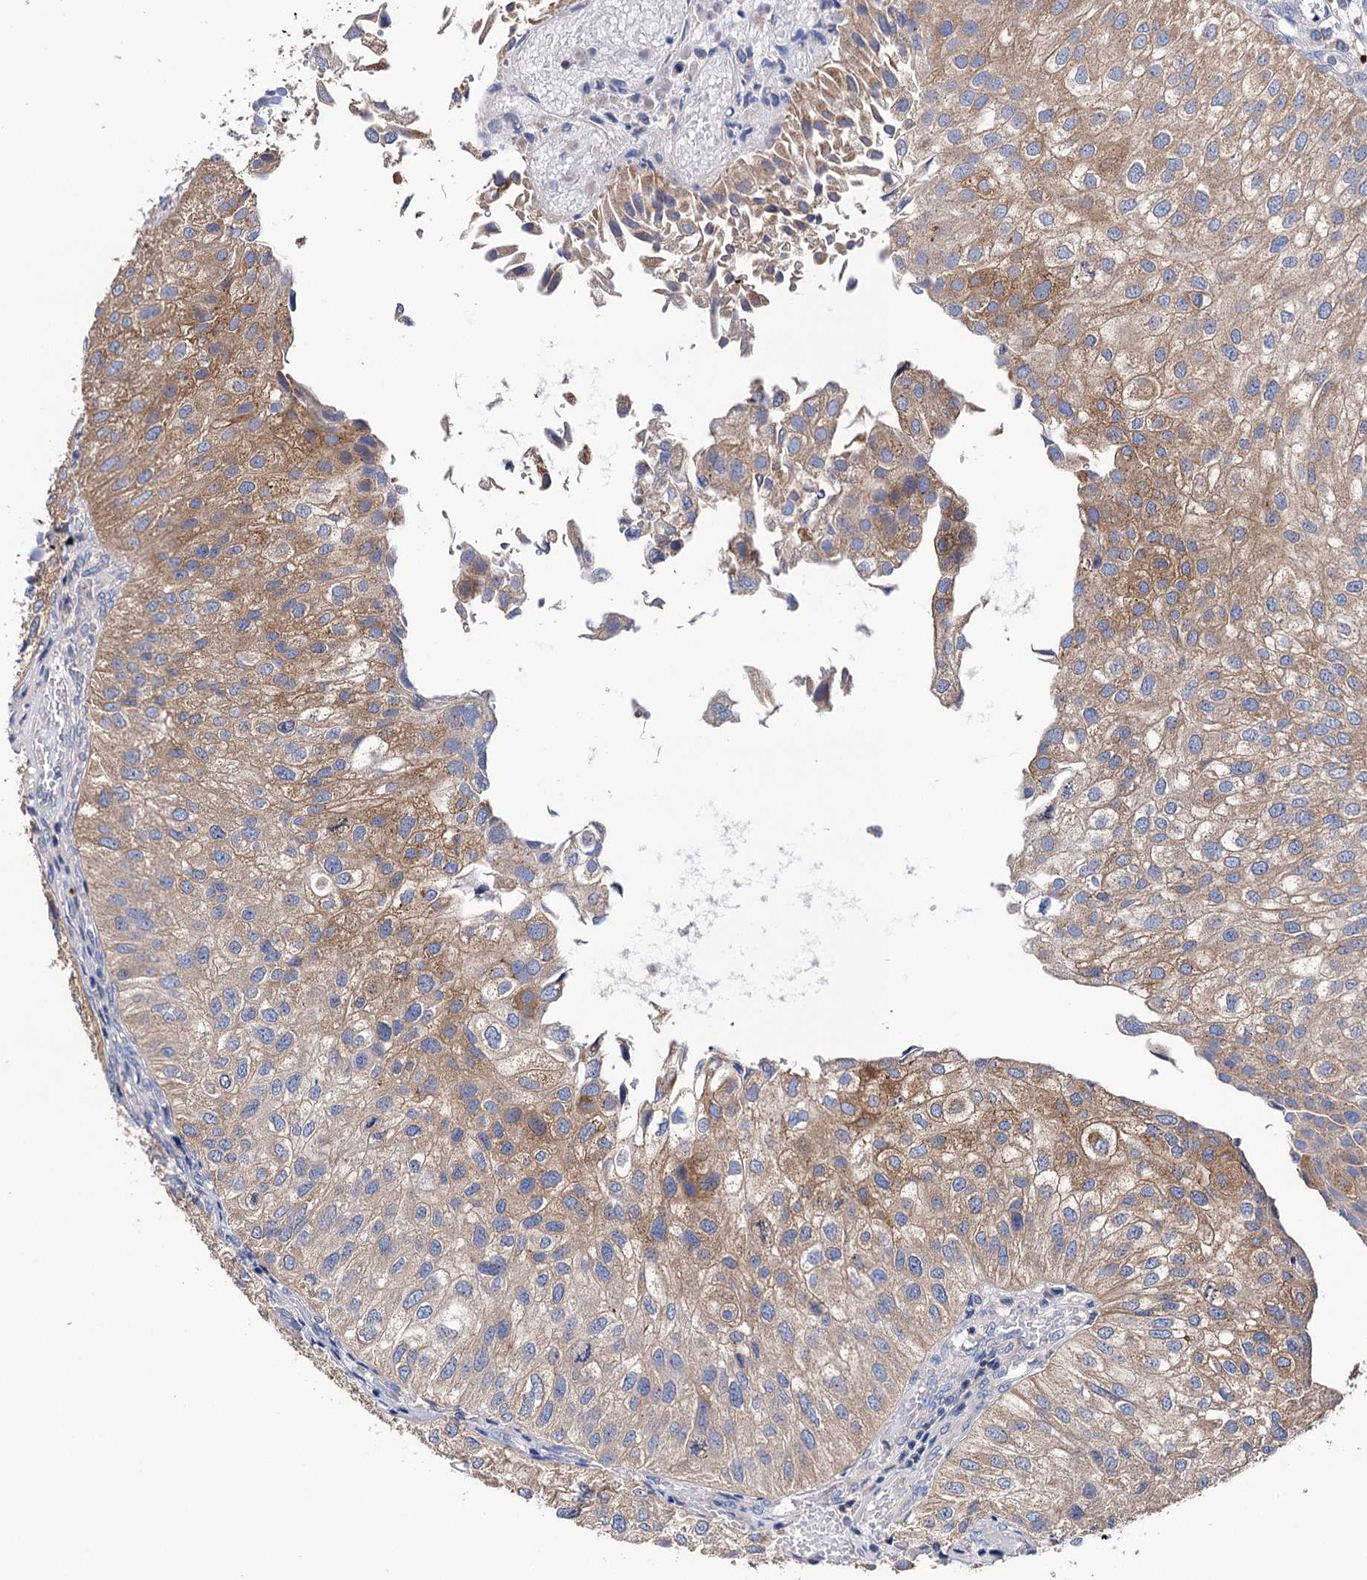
{"staining": {"intensity": "moderate", "quantity": ">75%", "location": "cytoplasmic/membranous"}, "tissue": "urothelial cancer", "cell_type": "Tumor cells", "image_type": "cancer", "snomed": [{"axis": "morphology", "description": "Urothelial carcinoma, Low grade"}, {"axis": "topography", "description": "Urinary bladder"}], "caption": "DAB immunohistochemical staining of urothelial carcinoma (low-grade) reveals moderate cytoplasmic/membranous protein positivity in about >75% of tumor cells.", "gene": "BBS4", "patient": {"sex": "female", "age": 89}}